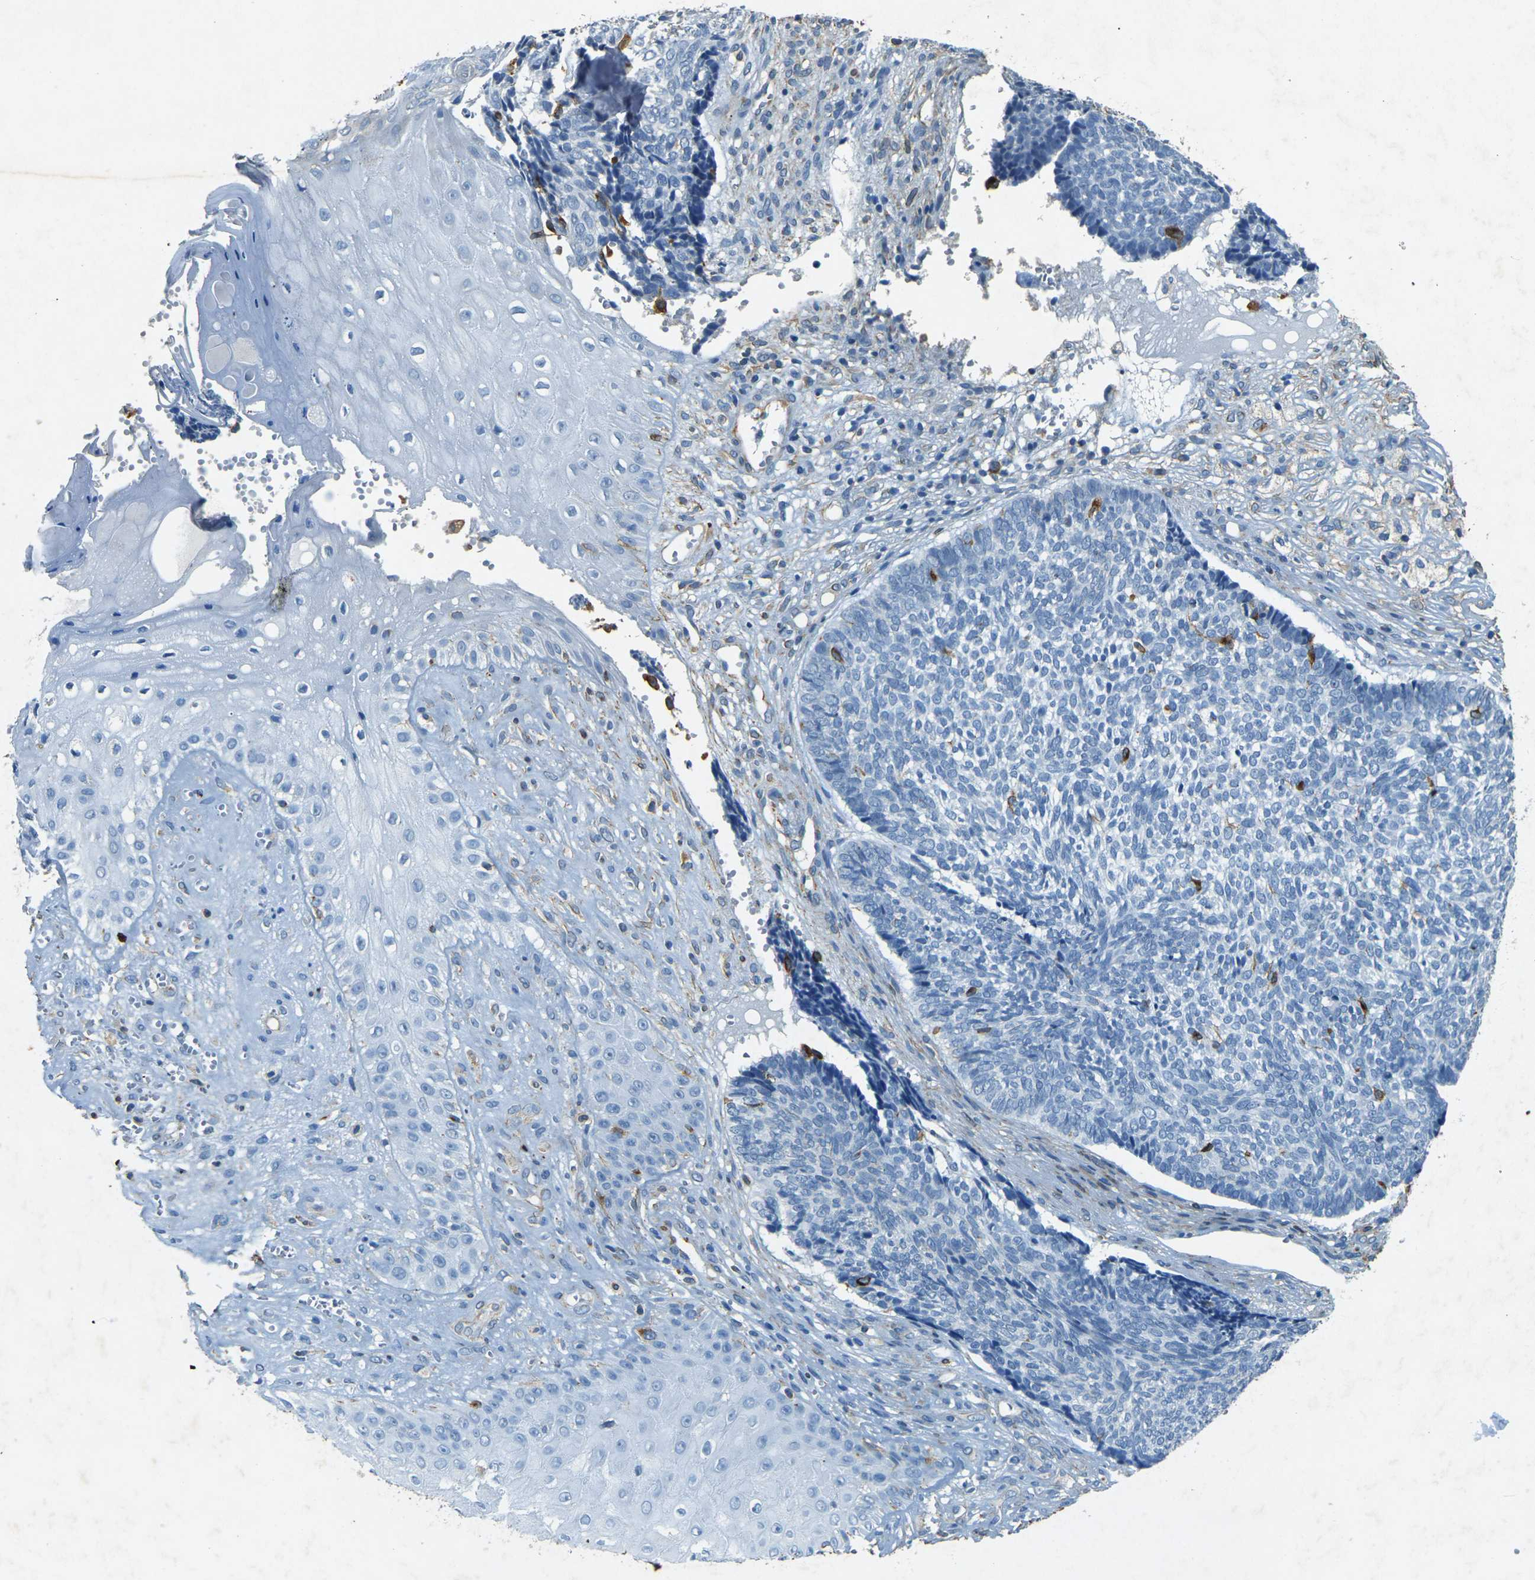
{"staining": {"intensity": "strong", "quantity": "<25%", "location": "cytoplasmic/membranous"}, "tissue": "skin cancer", "cell_type": "Tumor cells", "image_type": "cancer", "snomed": [{"axis": "morphology", "description": "Basal cell carcinoma"}, {"axis": "topography", "description": "Skin"}], "caption": "Immunohistochemical staining of basal cell carcinoma (skin) shows medium levels of strong cytoplasmic/membranous protein staining in approximately <25% of tumor cells.", "gene": "SORT1", "patient": {"sex": "male", "age": 84}}